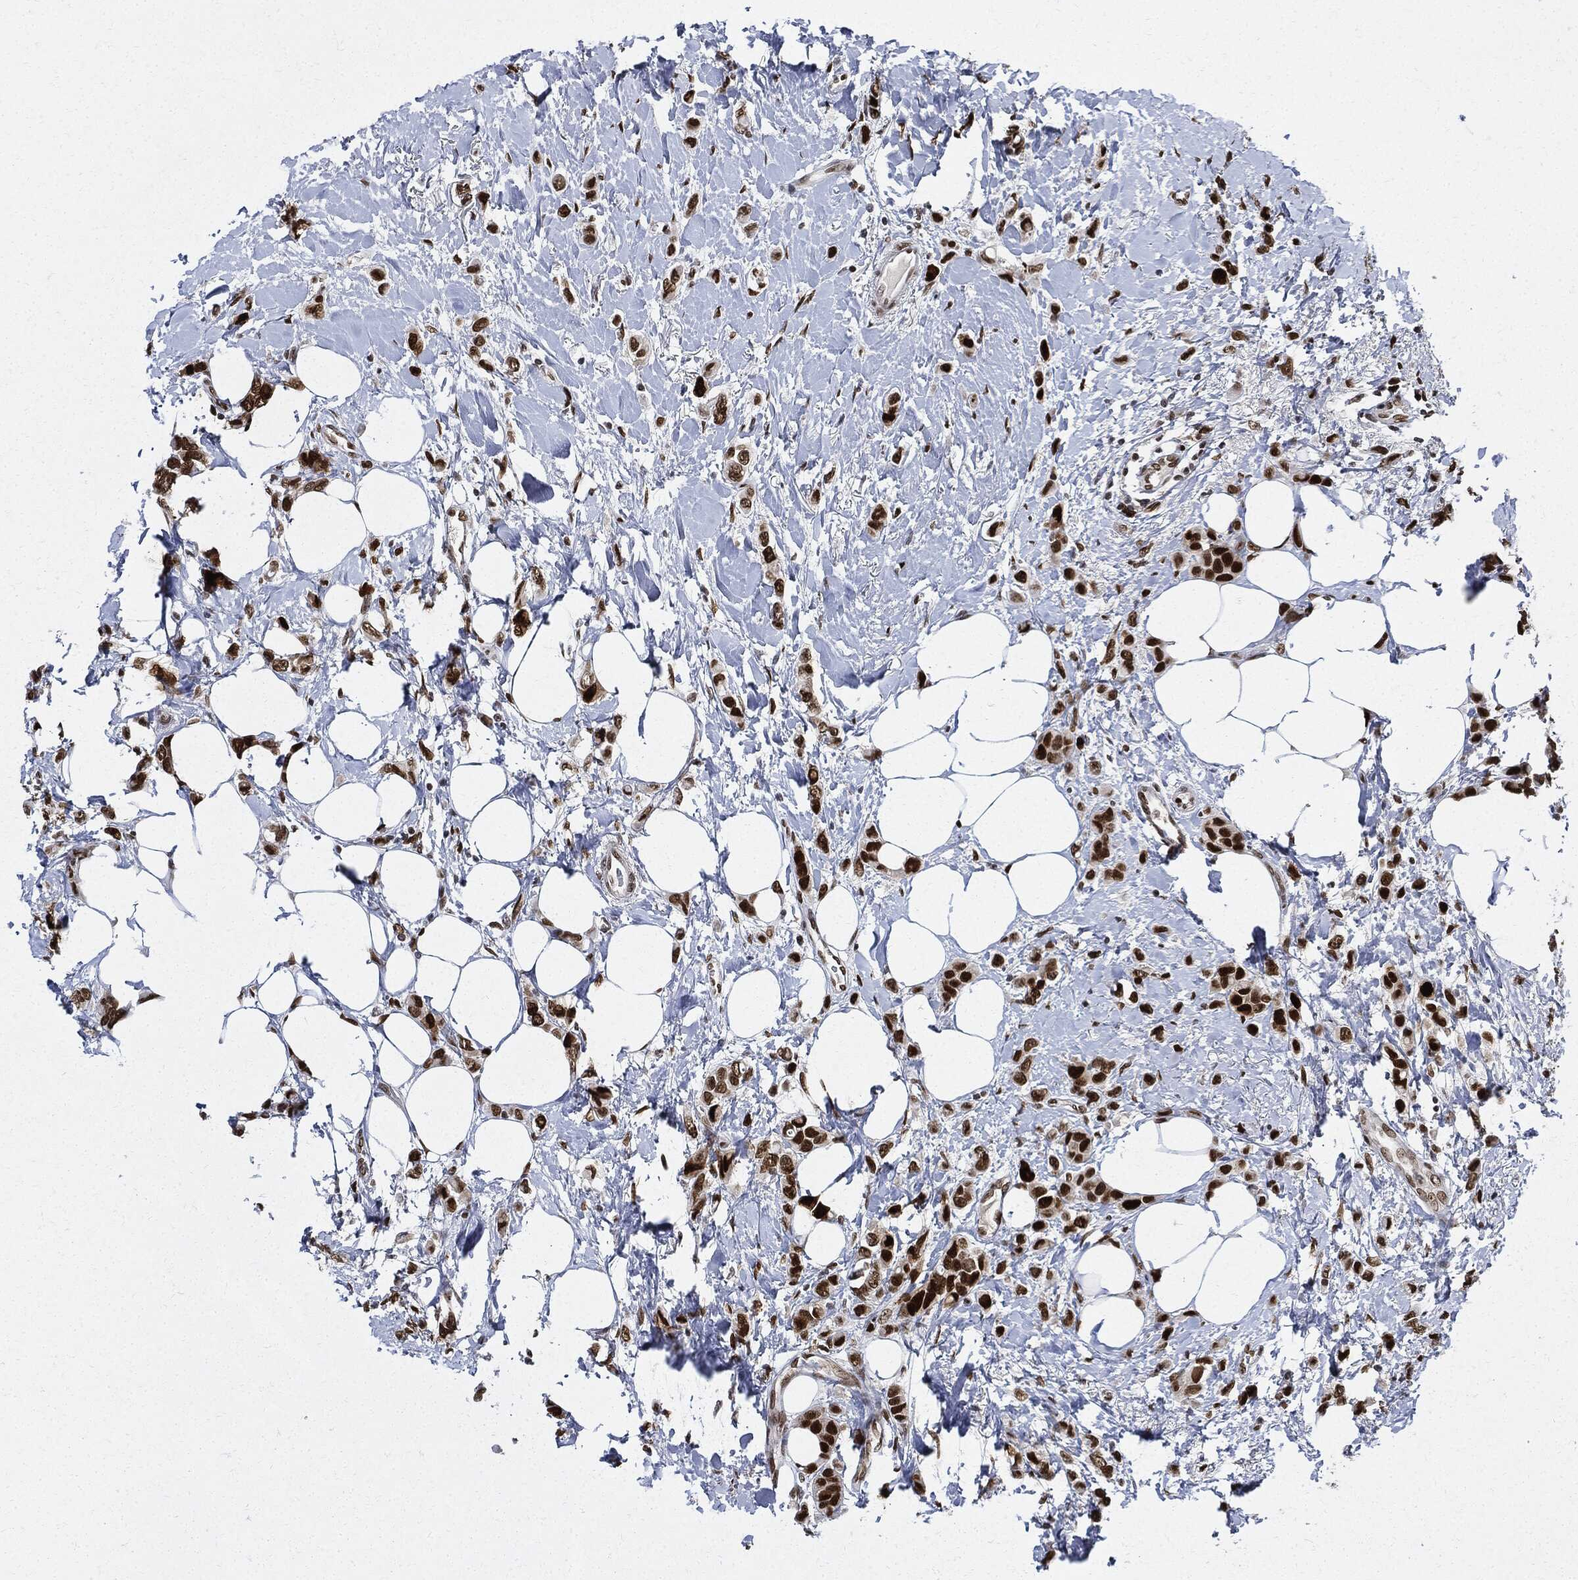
{"staining": {"intensity": "strong", "quantity": ">75%", "location": "nuclear"}, "tissue": "breast cancer", "cell_type": "Tumor cells", "image_type": "cancer", "snomed": [{"axis": "morphology", "description": "Lobular carcinoma"}, {"axis": "topography", "description": "Breast"}], "caption": "Brown immunohistochemical staining in breast lobular carcinoma reveals strong nuclear expression in approximately >75% of tumor cells.", "gene": "PCNA", "patient": {"sex": "female", "age": 66}}